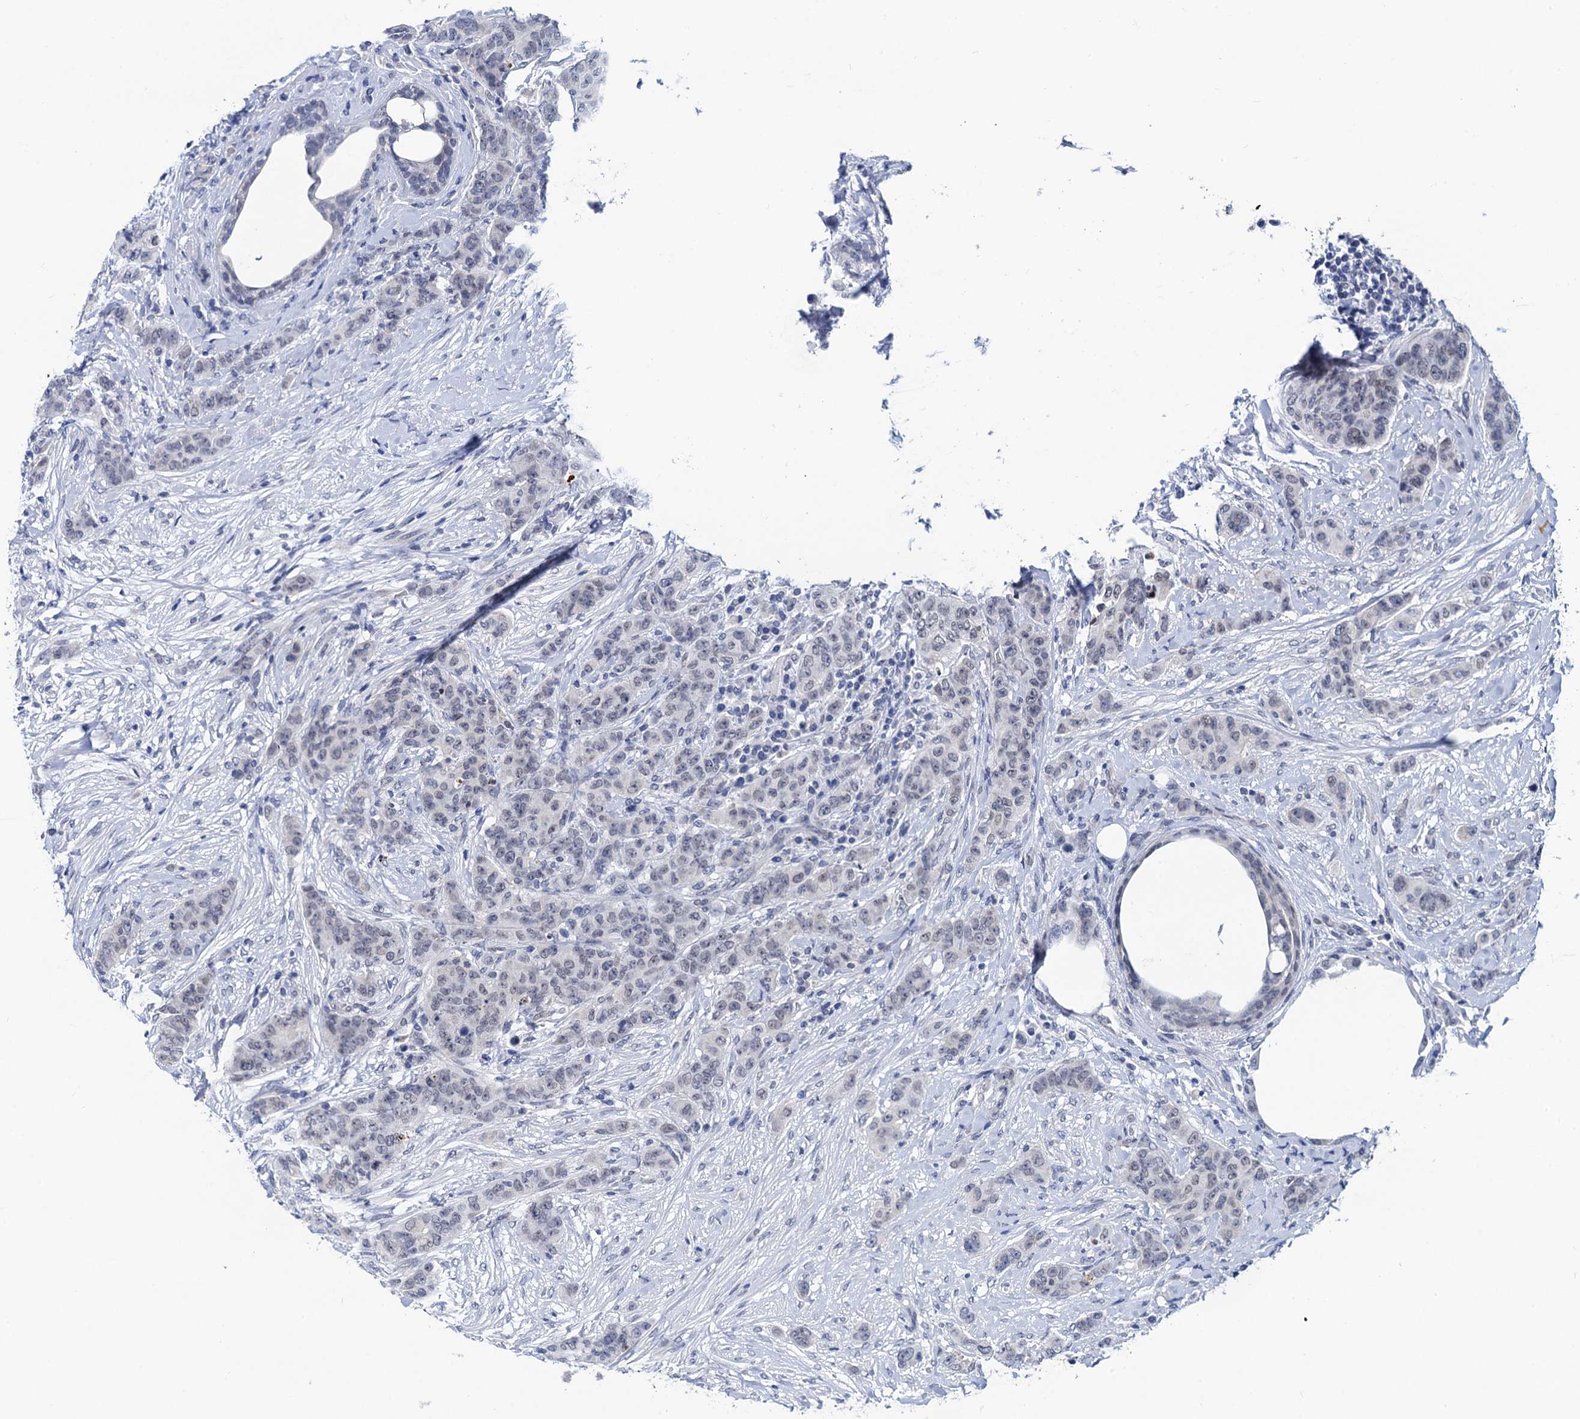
{"staining": {"intensity": "negative", "quantity": "none", "location": "none"}, "tissue": "breast cancer", "cell_type": "Tumor cells", "image_type": "cancer", "snomed": [{"axis": "morphology", "description": "Duct carcinoma"}, {"axis": "topography", "description": "Breast"}], "caption": "IHC image of human breast cancer stained for a protein (brown), which demonstrates no staining in tumor cells.", "gene": "C16orf87", "patient": {"sex": "female", "age": 40}}